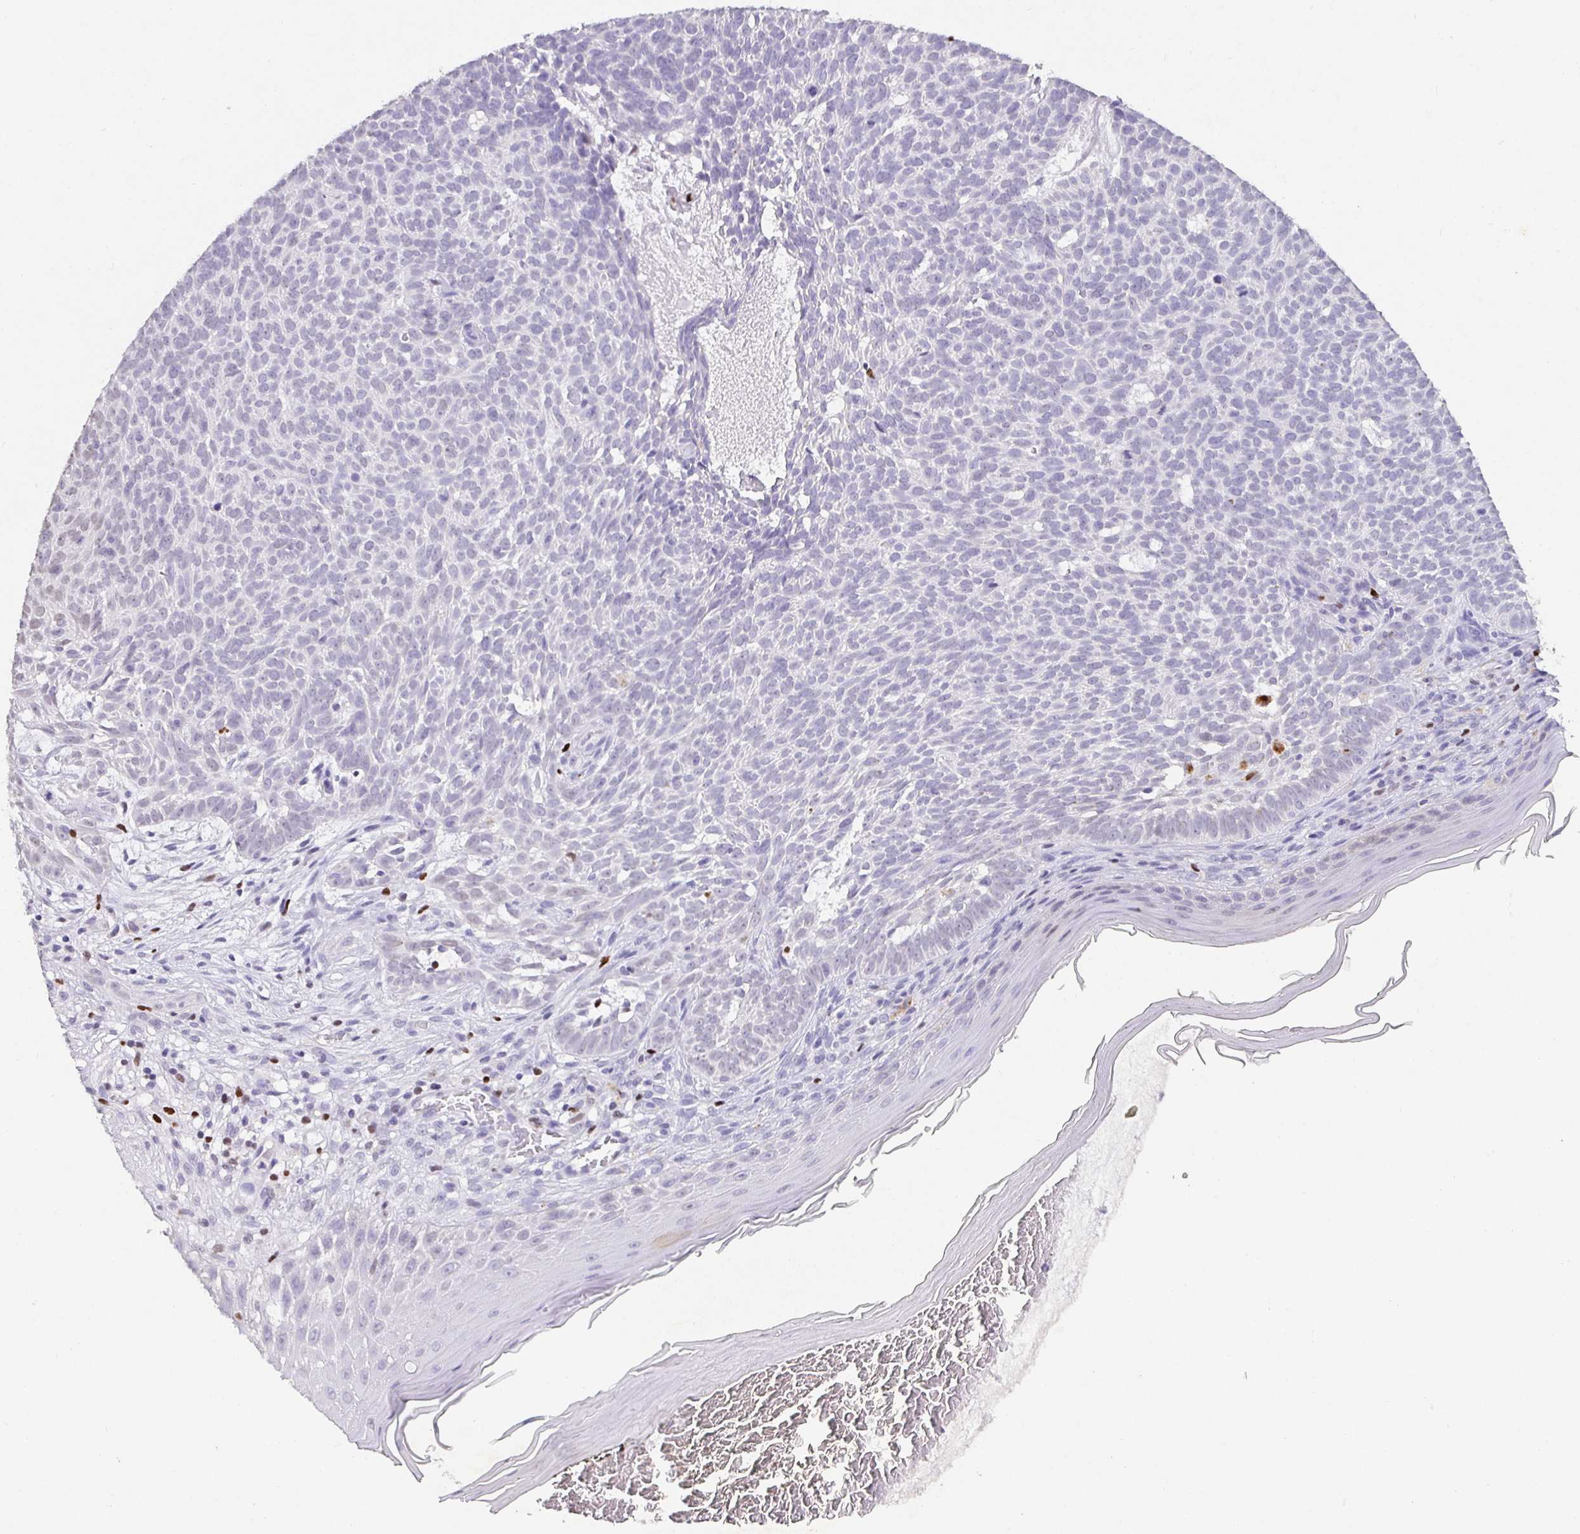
{"staining": {"intensity": "negative", "quantity": "none", "location": "none"}, "tissue": "skin cancer", "cell_type": "Tumor cells", "image_type": "cancer", "snomed": [{"axis": "morphology", "description": "Basal cell carcinoma"}, {"axis": "topography", "description": "Skin"}], "caption": "Tumor cells are negative for protein expression in human skin basal cell carcinoma.", "gene": "SATB1", "patient": {"sex": "male", "age": 78}}